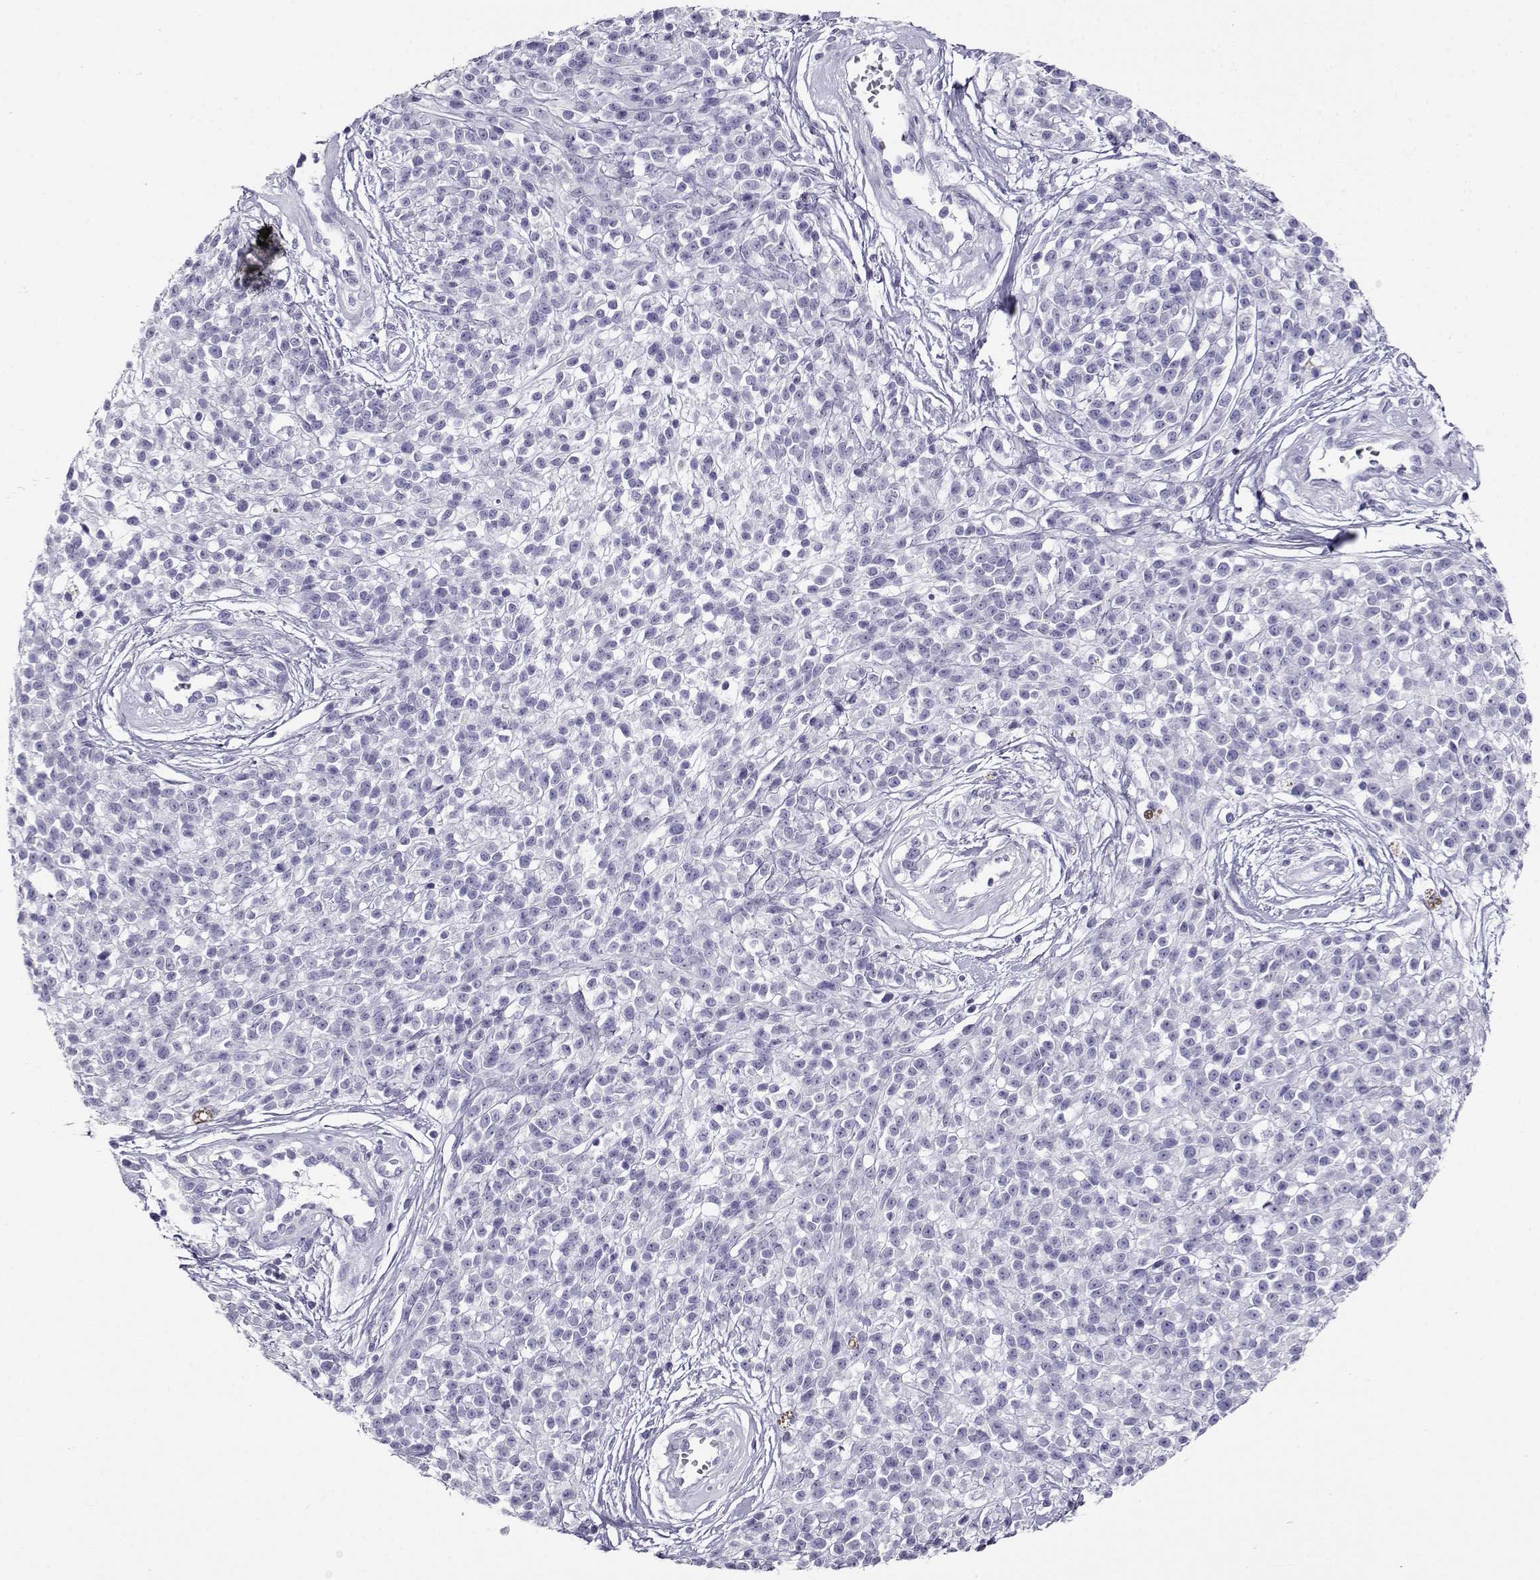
{"staining": {"intensity": "negative", "quantity": "none", "location": "none"}, "tissue": "melanoma", "cell_type": "Tumor cells", "image_type": "cancer", "snomed": [{"axis": "morphology", "description": "Malignant melanoma, NOS"}, {"axis": "topography", "description": "Skin"}, {"axis": "topography", "description": "Skin of trunk"}], "caption": "Protein analysis of malignant melanoma reveals no significant expression in tumor cells. (Brightfield microscopy of DAB IHC at high magnification).", "gene": "CABS1", "patient": {"sex": "male", "age": 74}}